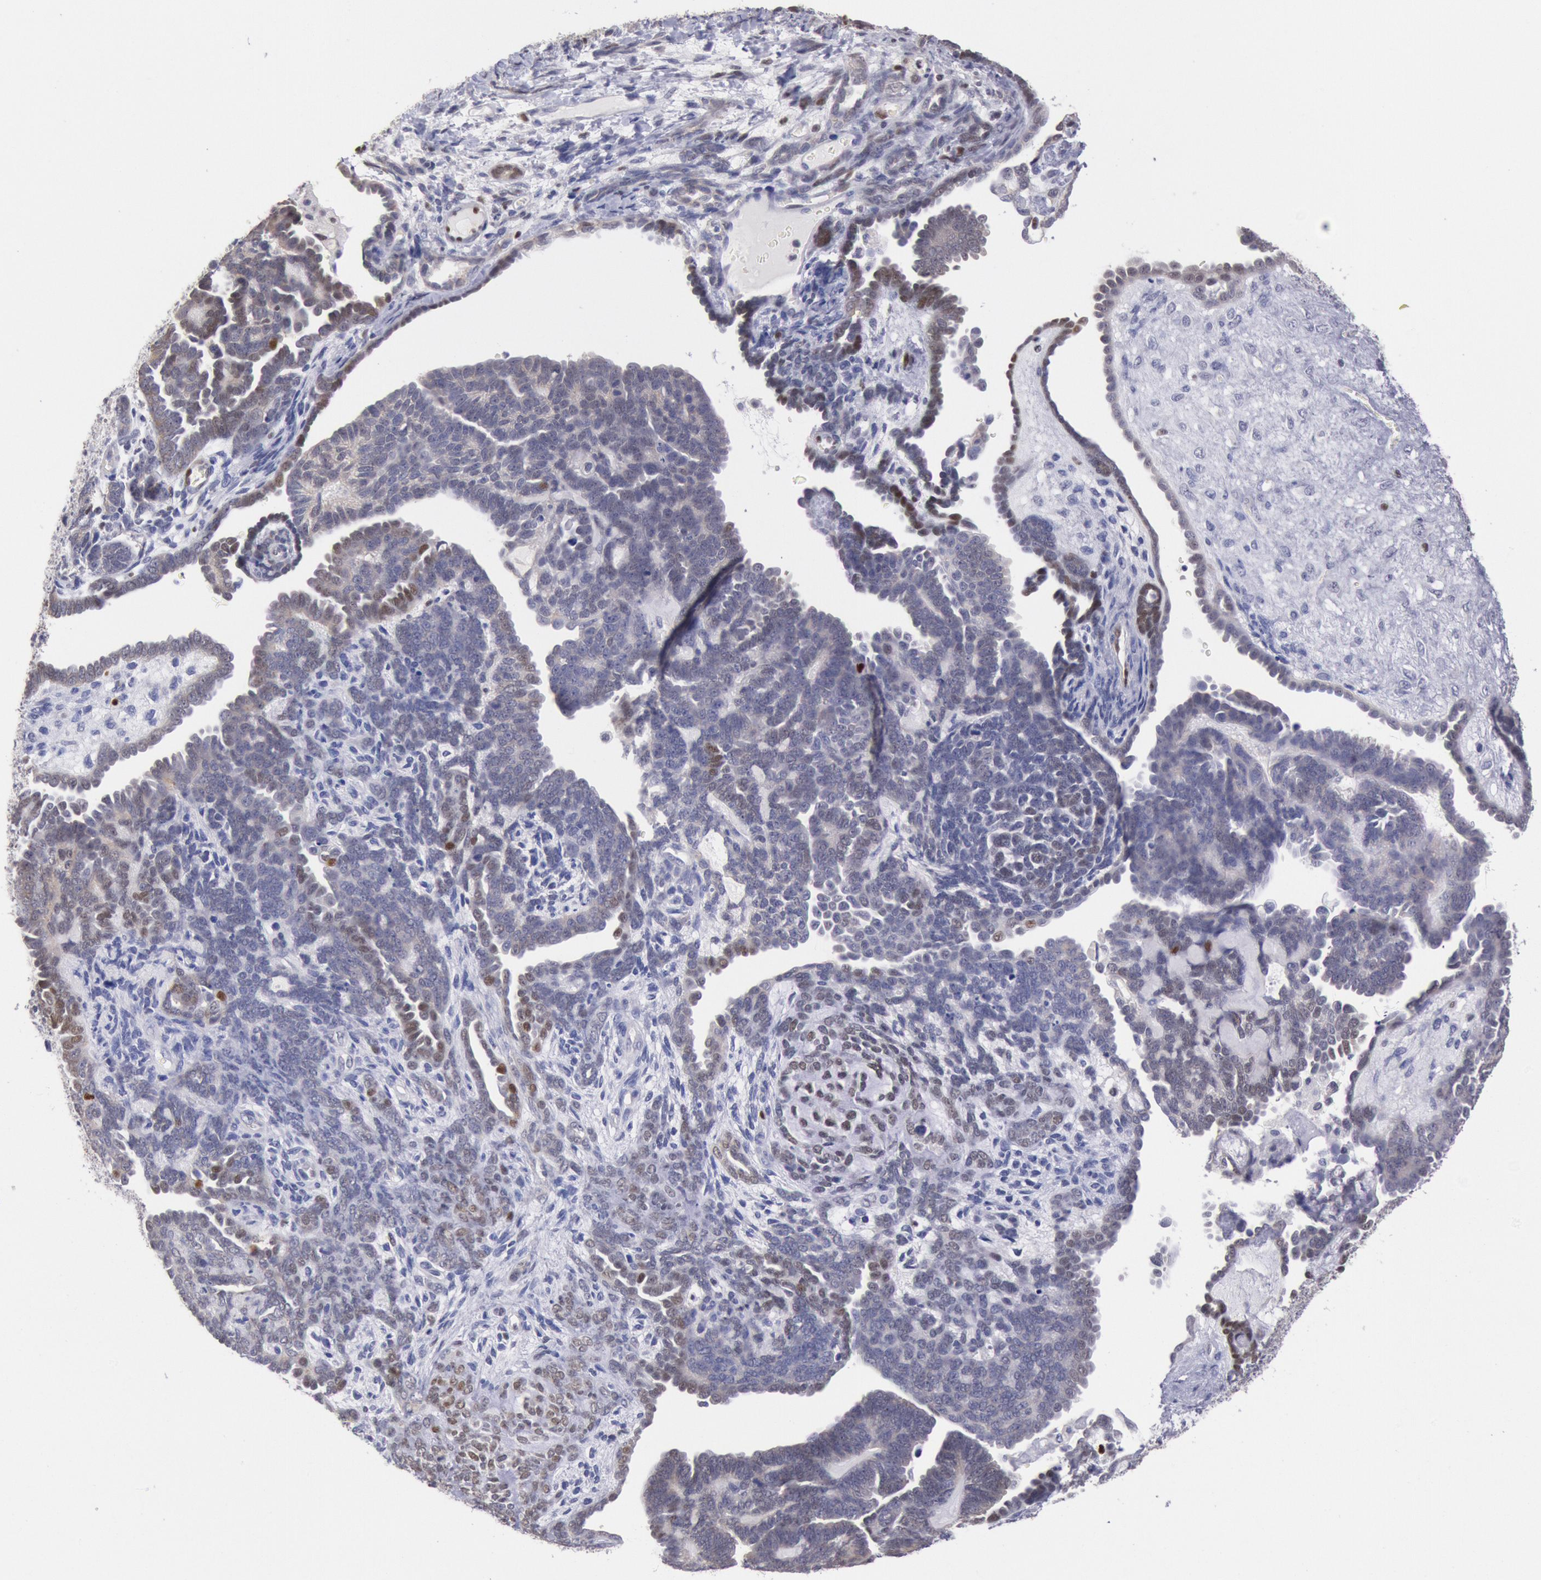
{"staining": {"intensity": "moderate", "quantity": "<25%", "location": "nuclear"}, "tissue": "endometrial cancer", "cell_type": "Tumor cells", "image_type": "cancer", "snomed": [{"axis": "morphology", "description": "Neoplasm, malignant, NOS"}, {"axis": "topography", "description": "Endometrium"}], "caption": "Immunohistochemistry staining of malignant neoplasm (endometrial), which reveals low levels of moderate nuclear expression in about <25% of tumor cells indicating moderate nuclear protein expression. The staining was performed using DAB (brown) for protein detection and nuclei were counterstained in hematoxylin (blue).", "gene": "RPS6KA5", "patient": {"sex": "female", "age": 74}}